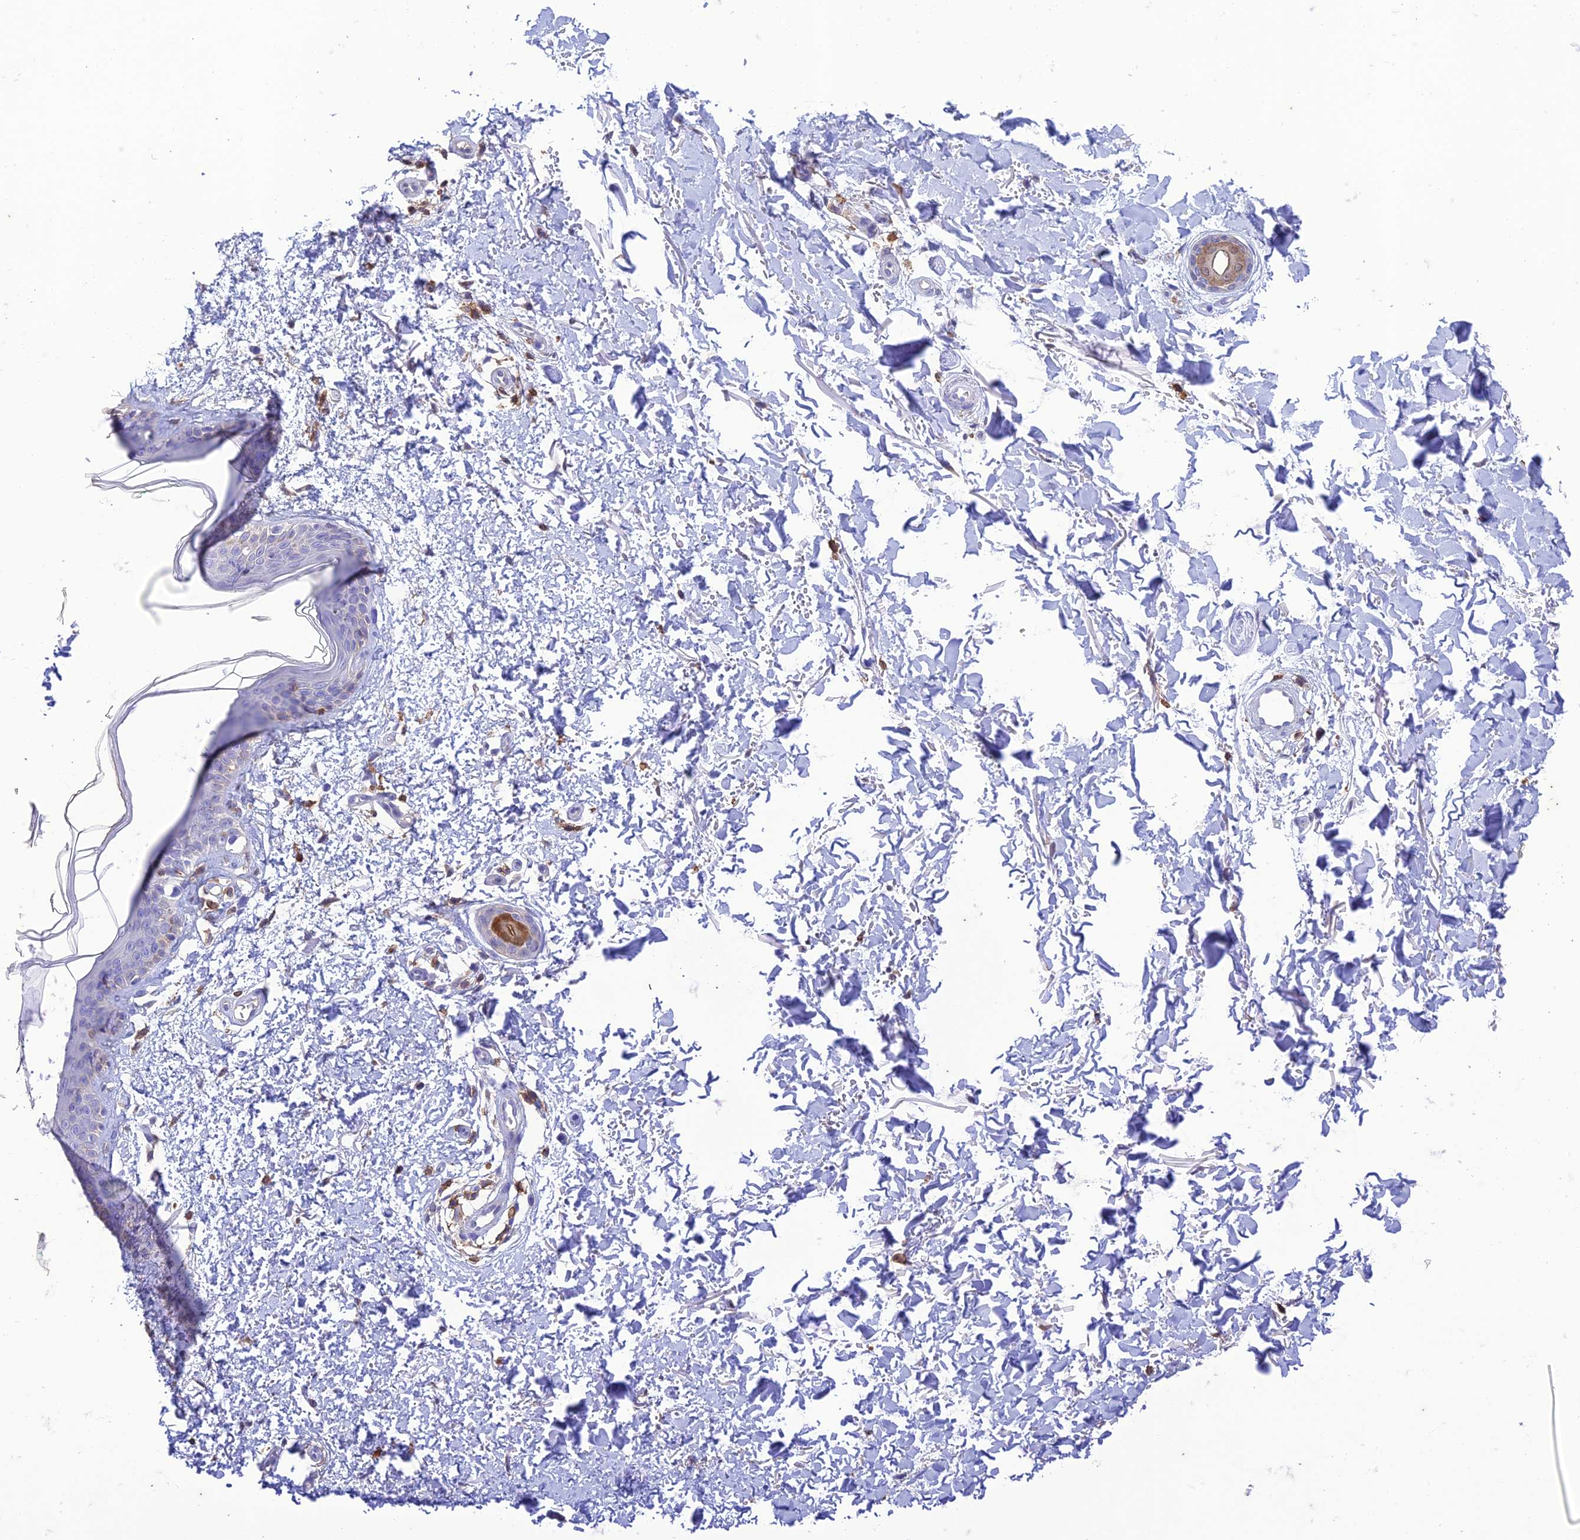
{"staining": {"intensity": "negative", "quantity": "none", "location": "none"}, "tissue": "skin", "cell_type": "Fibroblasts", "image_type": "normal", "snomed": [{"axis": "morphology", "description": "Normal tissue, NOS"}, {"axis": "topography", "description": "Skin"}], "caption": "A high-resolution photomicrograph shows immunohistochemistry staining of benign skin, which demonstrates no significant staining in fibroblasts. Brightfield microscopy of immunohistochemistry stained with DAB (brown) and hematoxylin (blue), captured at high magnification.", "gene": "FGF7", "patient": {"sex": "male", "age": 66}}